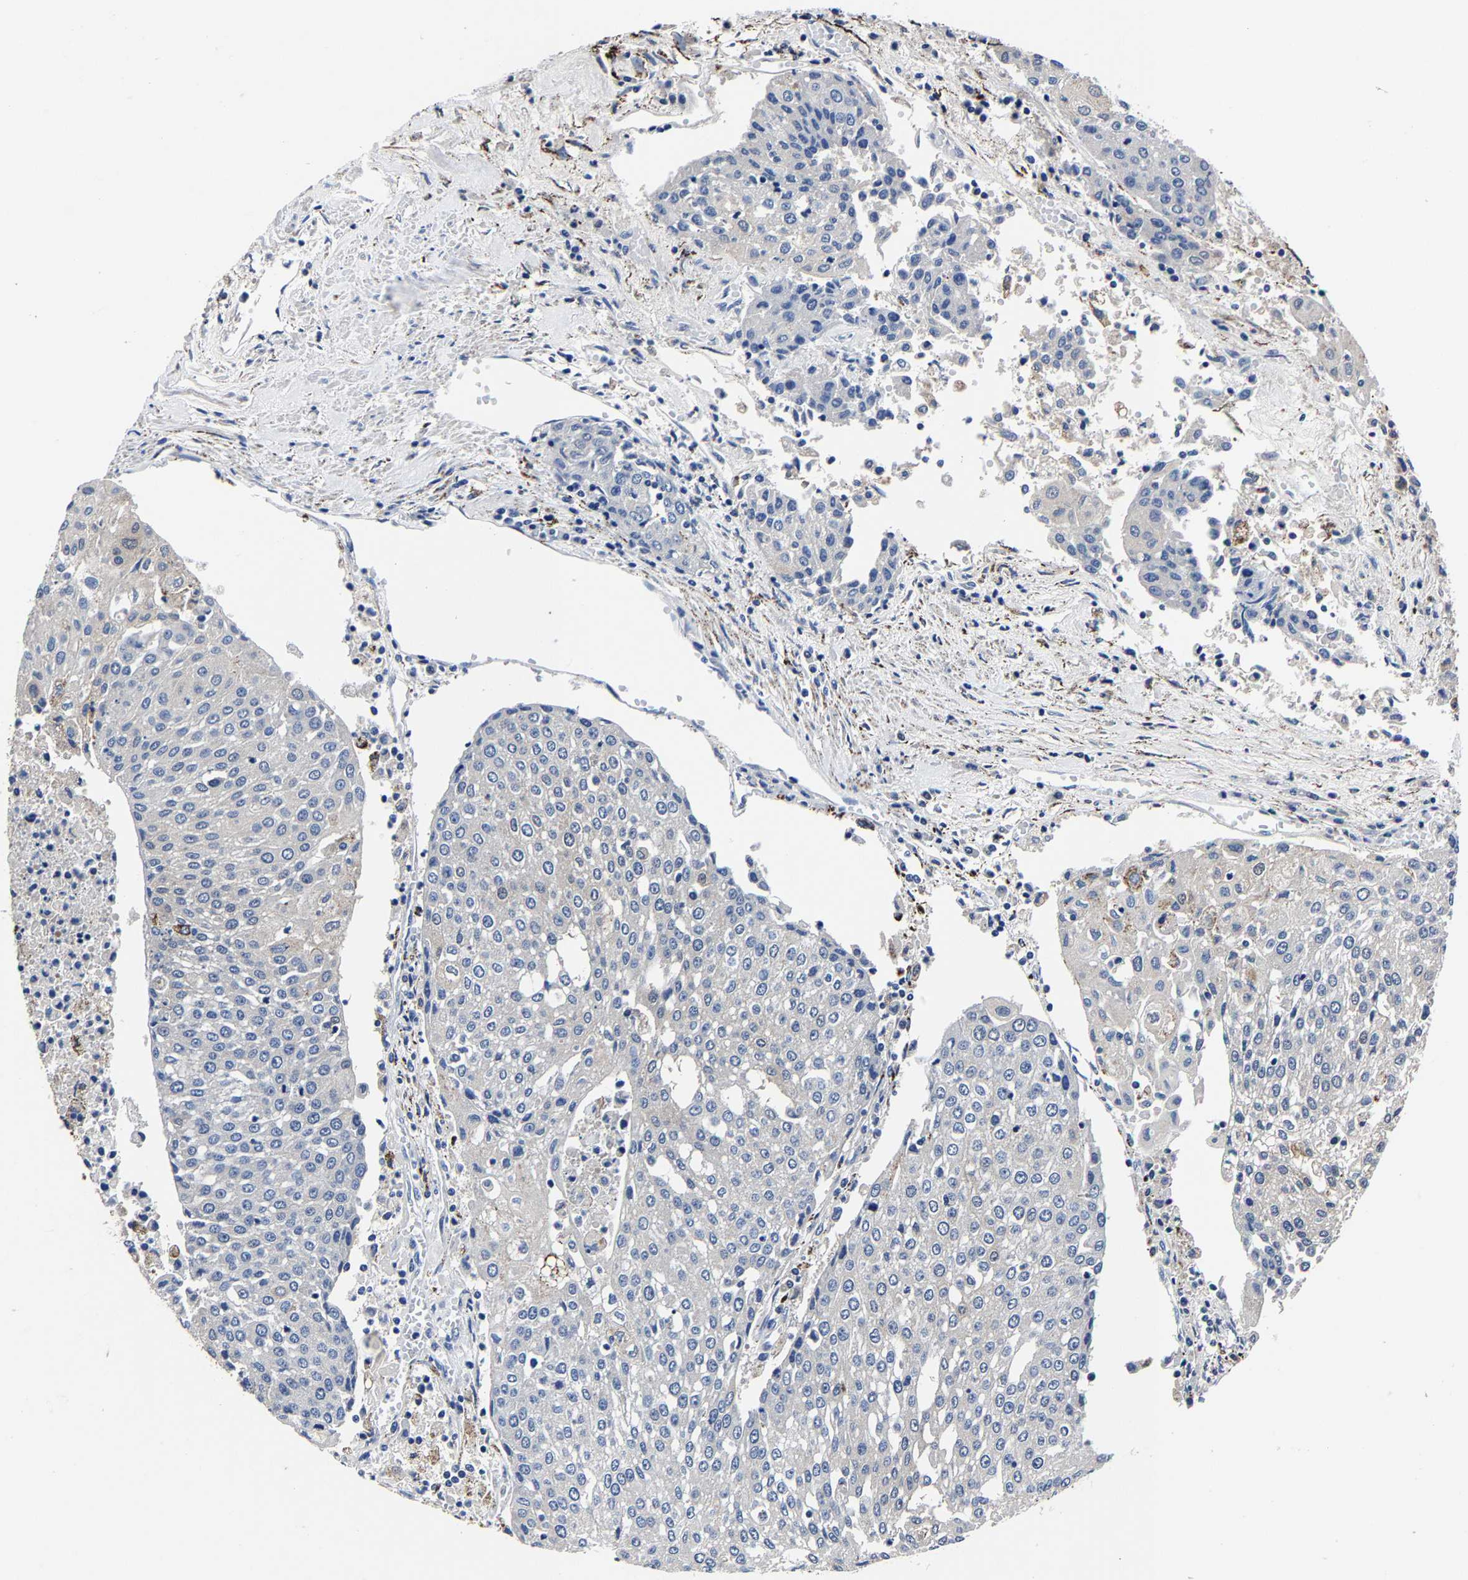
{"staining": {"intensity": "negative", "quantity": "none", "location": "none"}, "tissue": "urothelial cancer", "cell_type": "Tumor cells", "image_type": "cancer", "snomed": [{"axis": "morphology", "description": "Urothelial carcinoma, High grade"}, {"axis": "topography", "description": "Urinary bladder"}], "caption": "Human urothelial cancer stained for a protein using immunohistochemistry exhibits no staining in tumor cells.", "gene": "PSPH", "patient": {"sex": "female", "age": 85}}